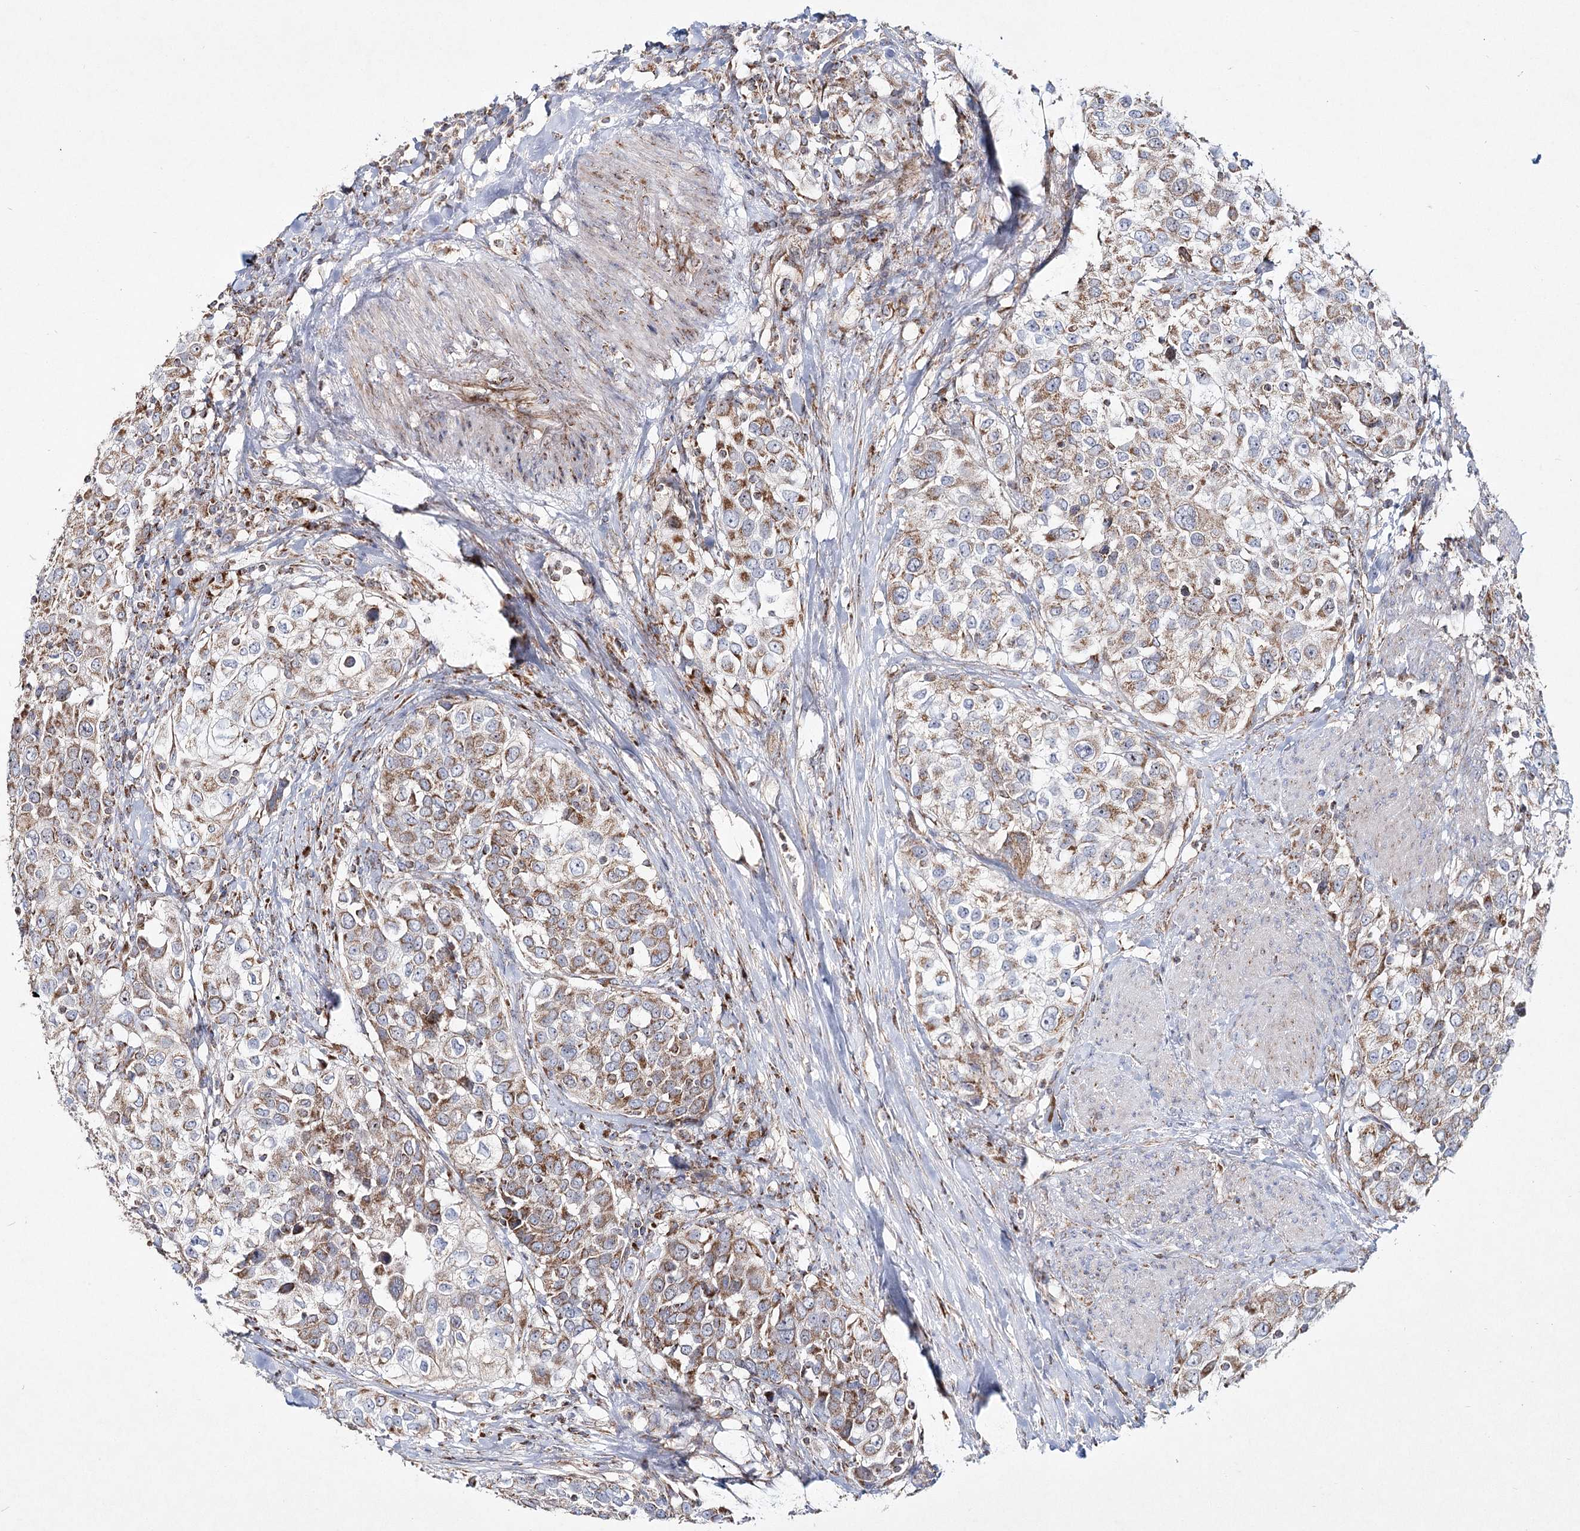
{"staining": {"intensity": "moderate", "quantity": ">75%", "location": "cytoplasmic/membranous"}, "tissue": "urothelial cancer", "cell_type": "Tumor cells", "image_type": "cancer", "snomed": [{"axis": "morphology", "description": "Urothelial carcinoma, High grade"}, {"axis": "topography", "description": "Urinary bladder"}], "caption": "Urothelial cancer was stained to show a protein in brown. There is medium levels of moderate cytoplasmic/membranous staining in approximately >75% of tumor cells.", "gene": "DNA2", "patient": {"sex": "female", "age": 80}}